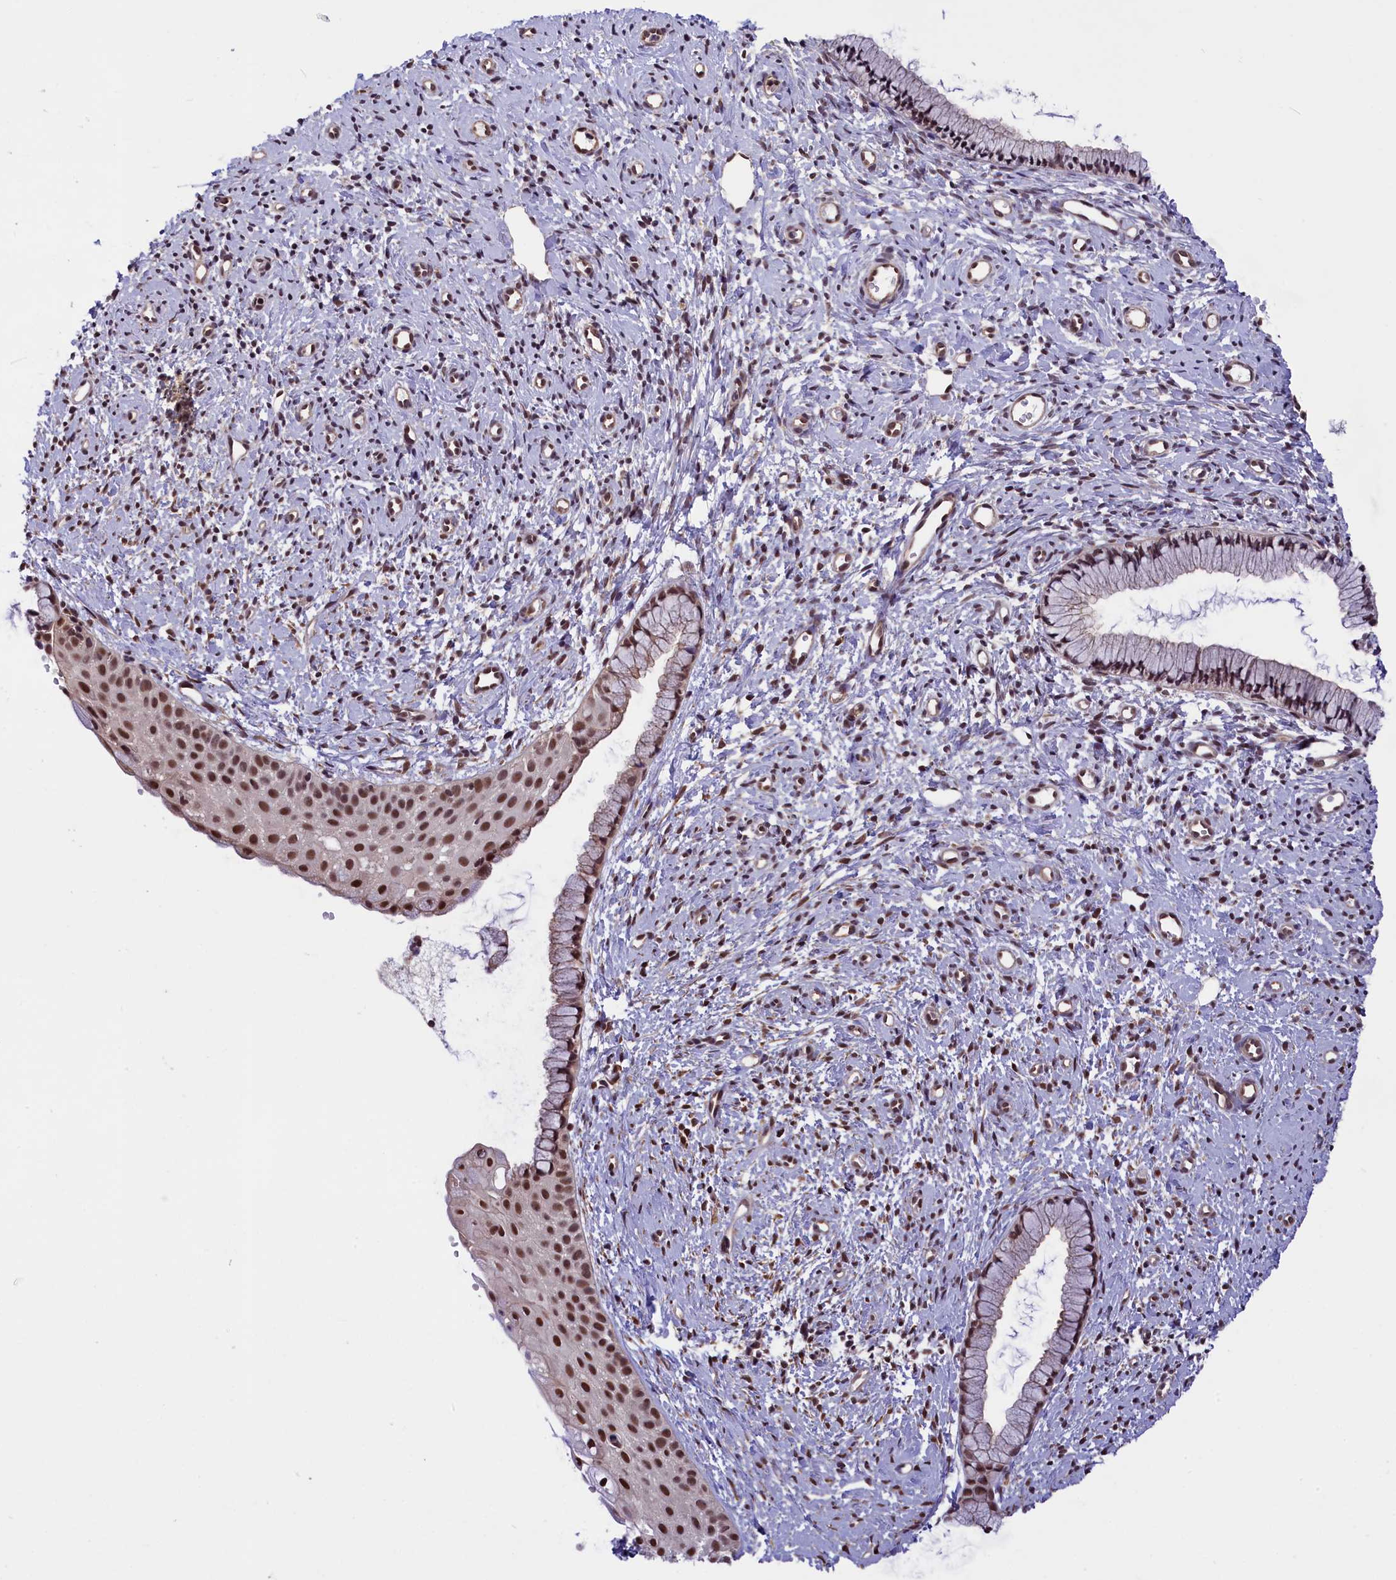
{"staining": {"intensity": "moderate", "quantity": ">75%", "location": "nuclear"}, "tissue": "cervix", "cell_type": "Glandular cells", "image_type": "normal", "snomed": [{"axis": "morphology", "description": "Normal tissue, NOS"}, {"axis": "topography", "description": "Cervix"}], "caption": "Immunohistochemical staining of benign cervix displays >75% levels of moderate nuclear protein expression in about >75% of glandular cells.", "gene": "ZC3H4", "patient": {"sex": "female", "age": 57}}